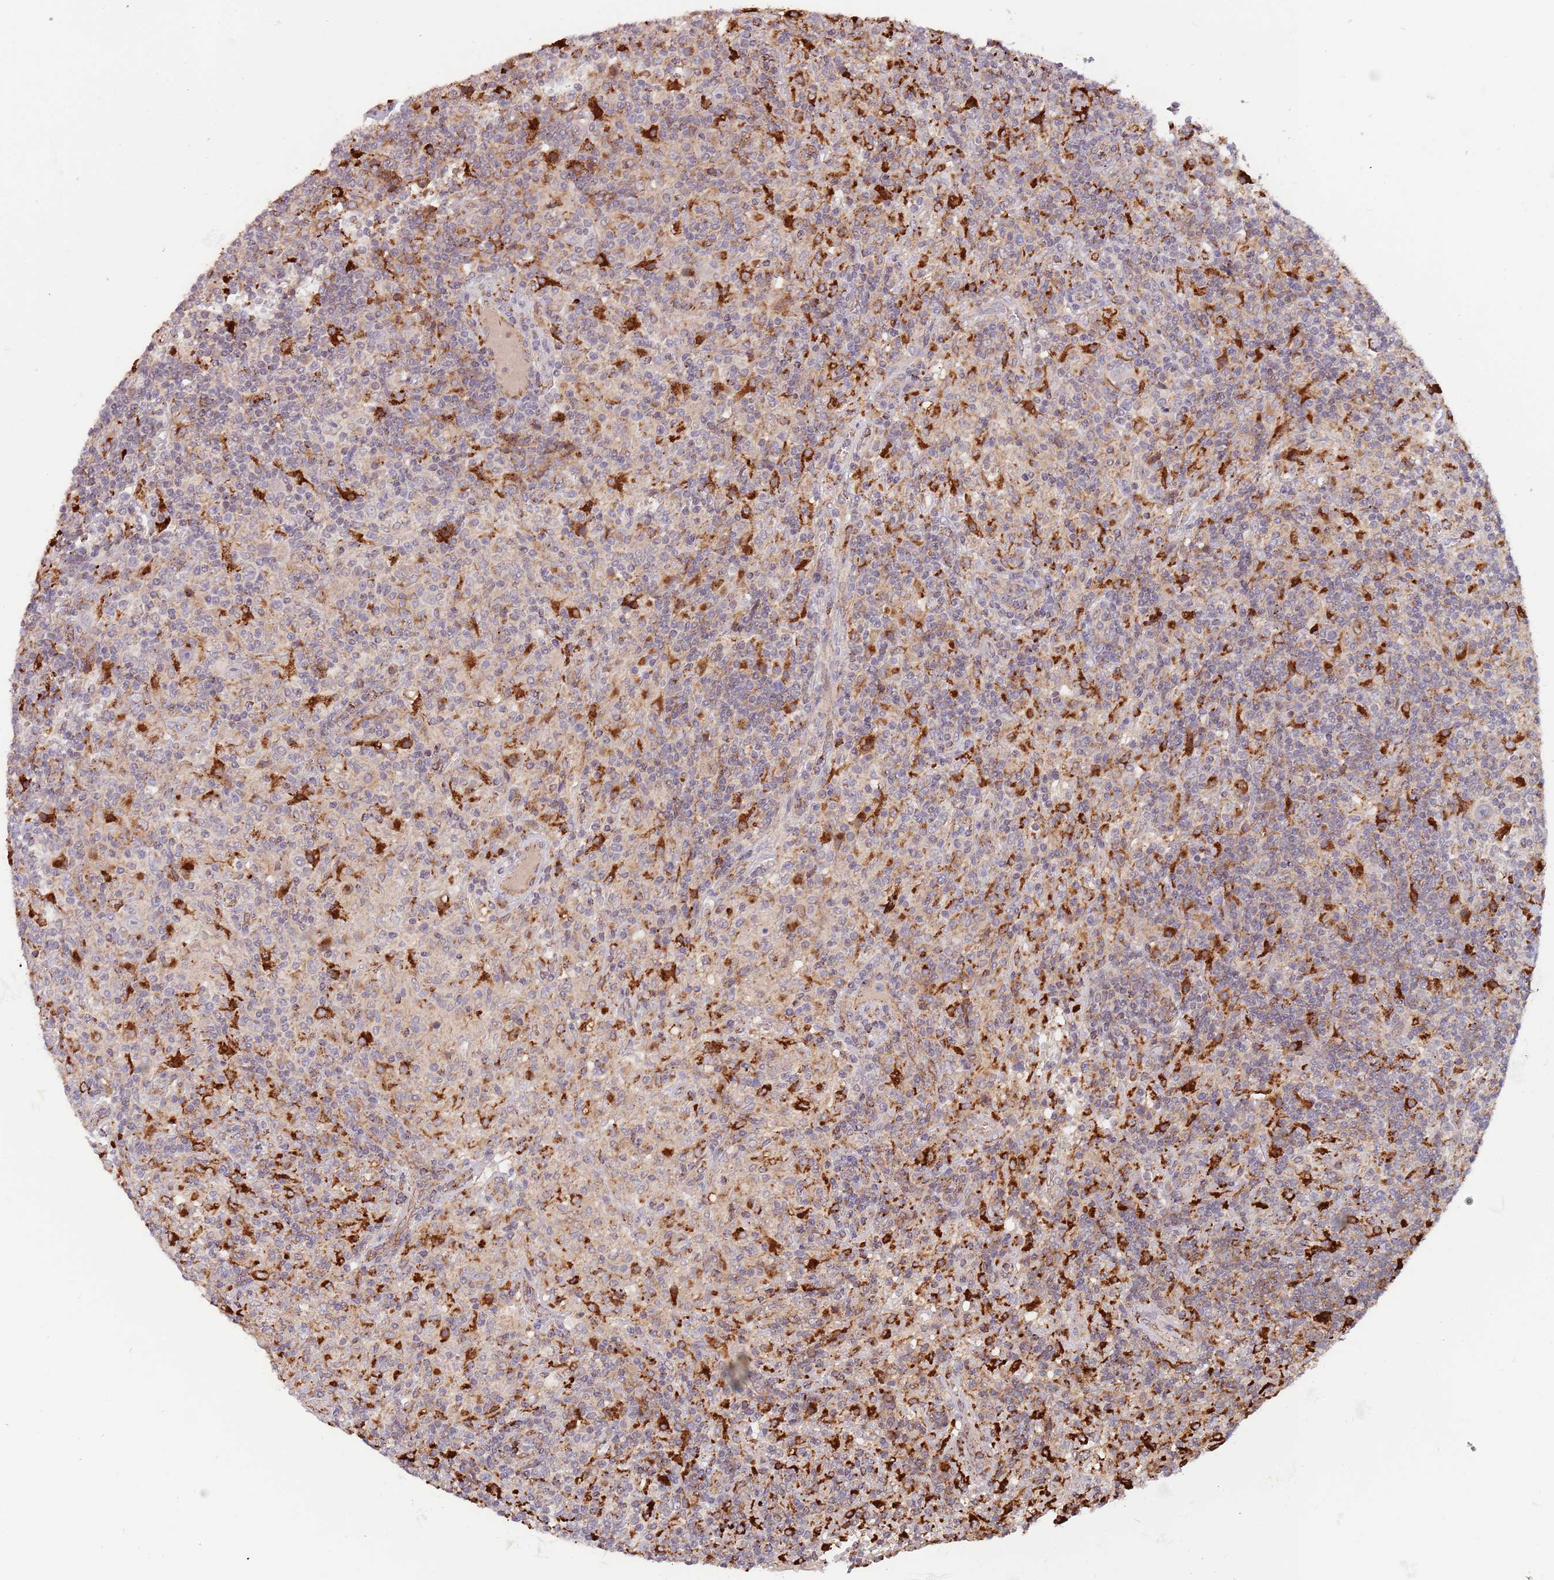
{"staining": {"intensity": "negative", "quantity": "none", "location": "none"}, "tissue": "lymphoma", "cell_type": "Tumor cells", "image_type": "cancer", "snomed": [{"axis": "morphology", "description": "Hodgkin's disease, NOS"}, {"axis": "topography", "description": "Lymph node"}], "caption": "Human lymphoma stained for a protein using IHC demonstrates no positivity in tumor cells.", "gene": "ULK3", "patient": {"sex": "male", "age": 70}}